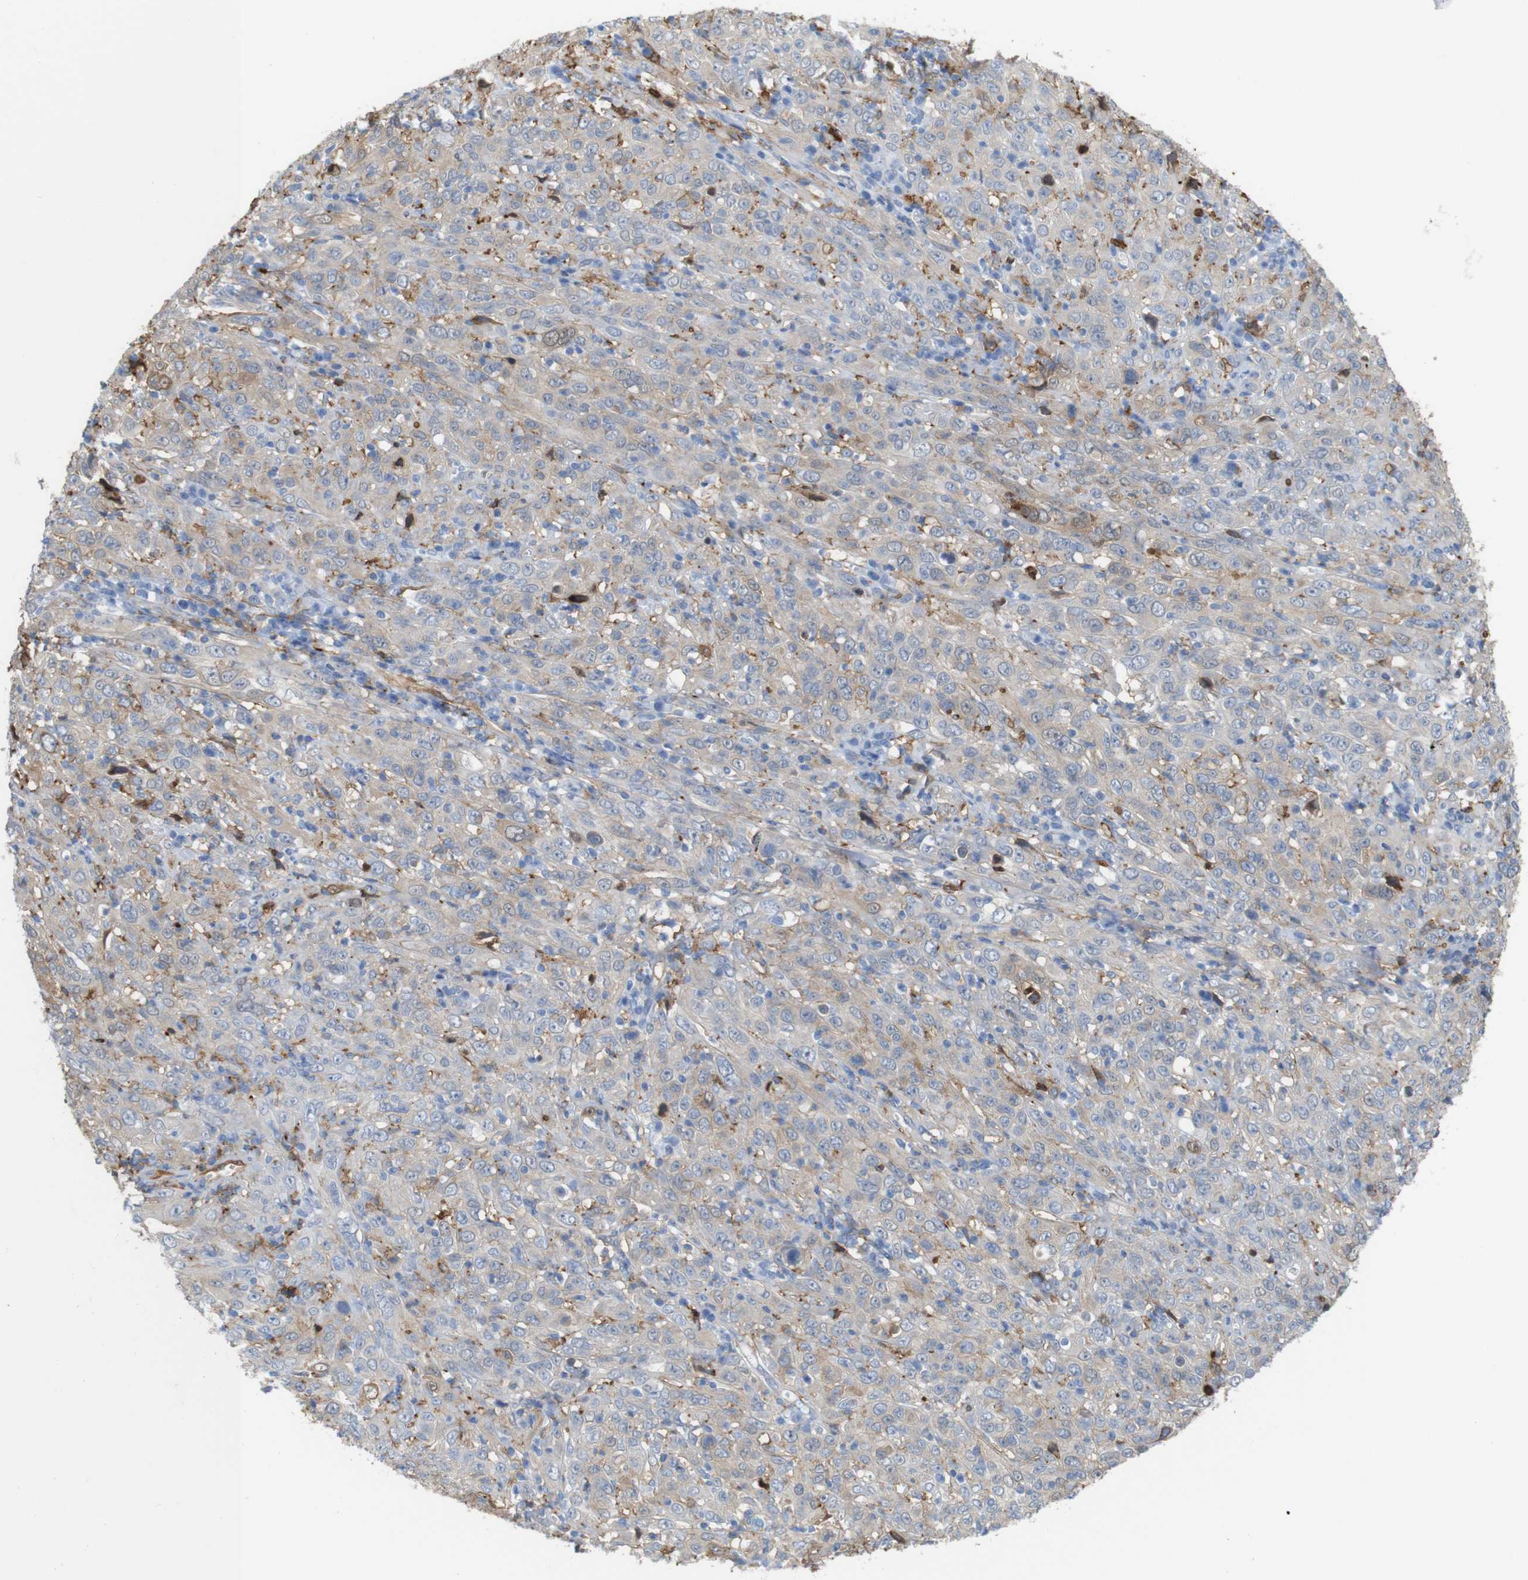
{"staining": {"intensity": "weak", "quantity": ">75%", "location": "cytoplasmic/membranous"}, "tissue": "cervical cancer", "cell_type": "Tumor cells", "image_type": "cancer", "snomed": [{"axis": "morphology", "description": "Squamous cell carcinoma, NOS"}, {"axis": "topography", "description": "Cervix"}], "caption": "Human squamous cell carcinoma (cervical) stained with a protein marker exhibits weak staining in tumor cells.", "gene": "ANXA1", "patient": {"sex": "female", "age": 46}}